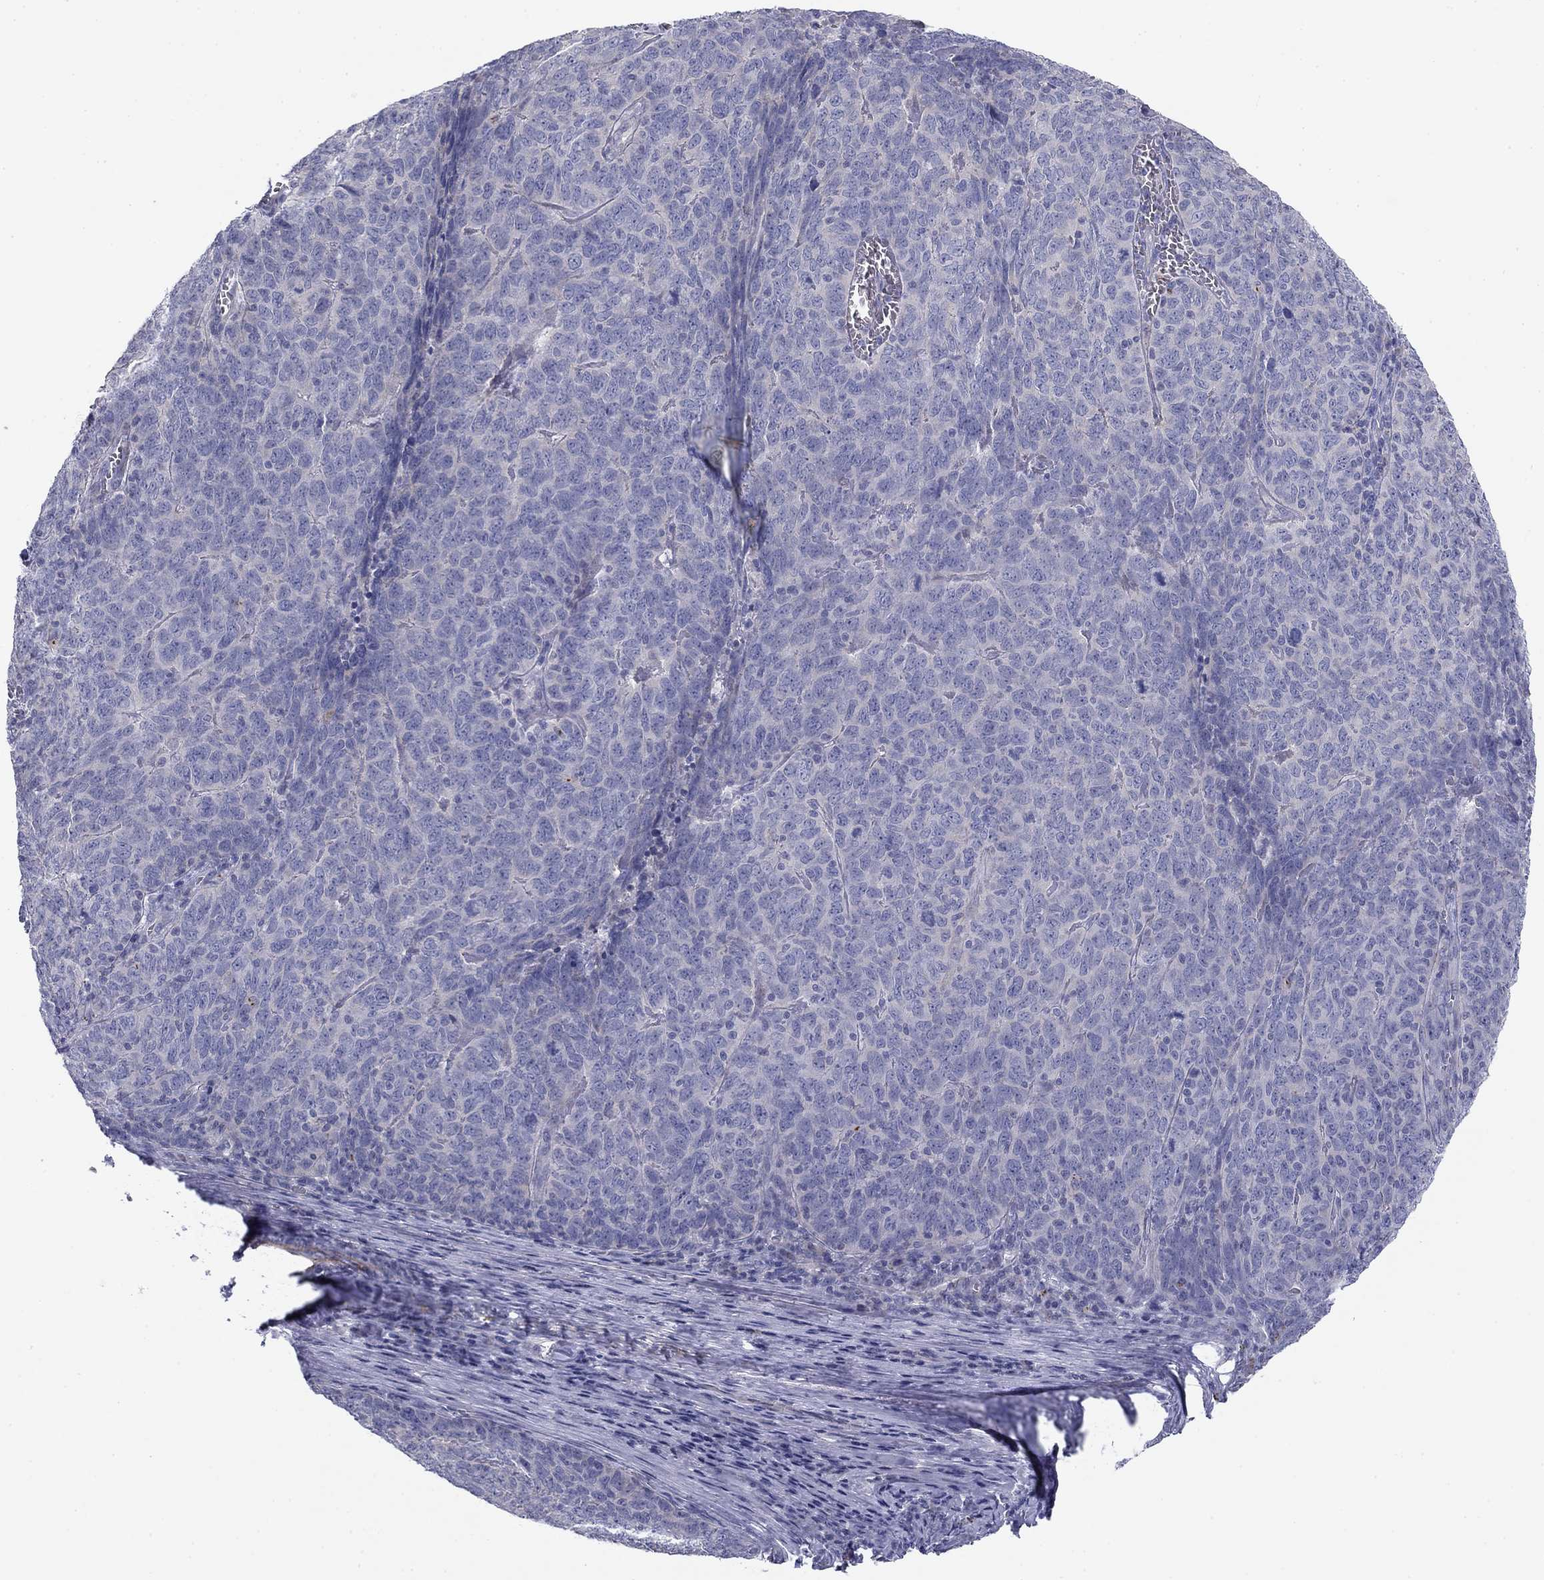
{"staining": {"intensity": "negative", "quantity": "none", "location": "none"}, "tissue": "skin cancer", "cell_type": "Tumor cells", "image_type": "cancer", "snomed": [{"axis": "morphology", "description": "Squamous cell carcinoma, NOS"}, {"axis": "topography", "description": "Skin"}, {"axis": "topography", "description": "Anal"}], "caption": "Immunohistochemical staining of skin cancer exhibits no significant positivity in tumor cells.", "gene": "SEPTIN3", "patient": {"sex": "female", "age": 51}}